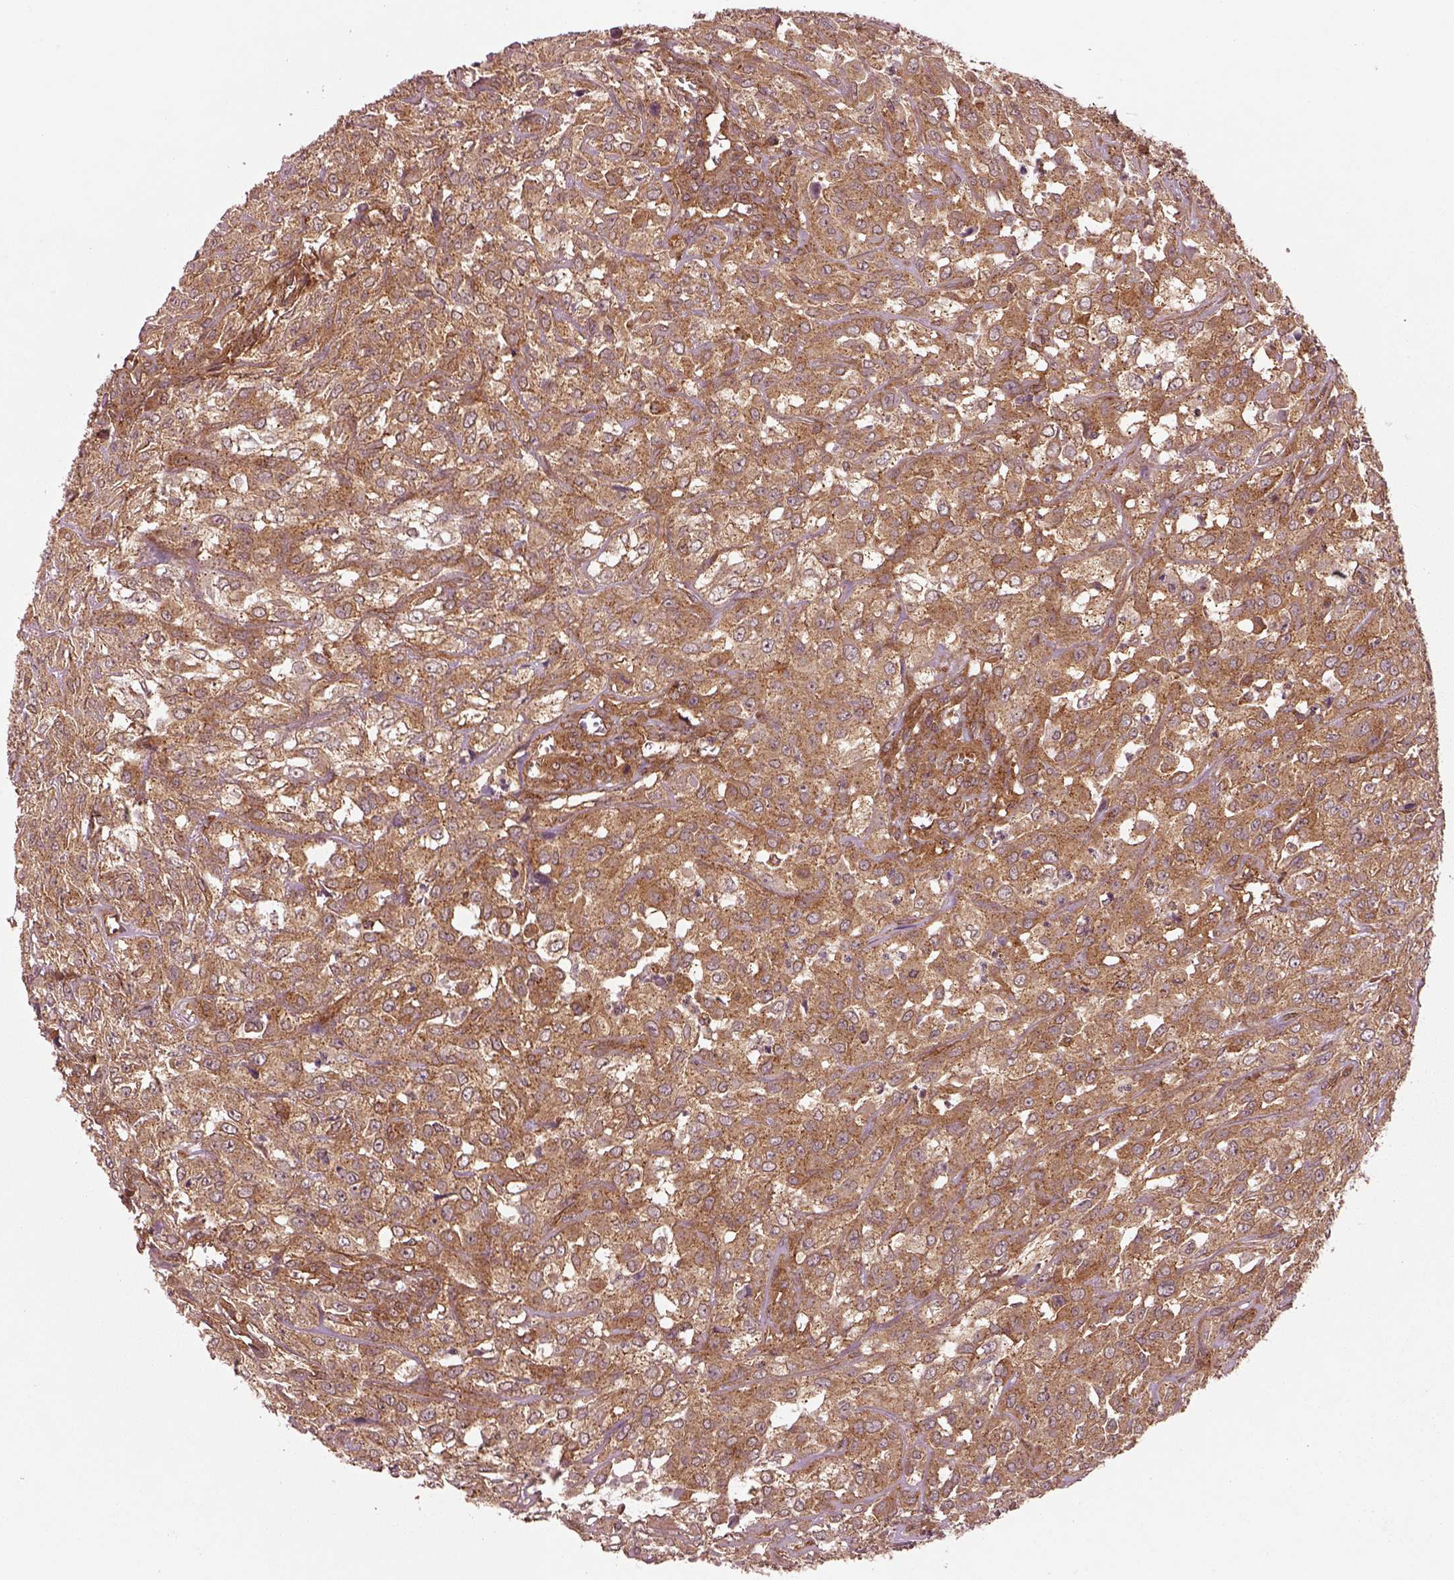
{"staining": {"intensity": "moderate", "quantity": "25%-75%", "location": "cytoplasmic/membranous"}, "tissue": "urothelial cancer", "cell_type": "Tumor cells", "image_type": "cancer", "snomed": [{"axis": "morphology", "description": "Urothelial carcinoma, High grade"}, {"axis": "topography", "description": "Urinary bladder"}], "caption": "Protein staining of urothelial carcinoma (high-grade) tissue demonstrates moderate cytoplasmic/membranous positivity in about 25%-75% of tumor cells. The staining was performed using DAB, with brown indicating positive protein expression. Nuclei are stained blue with hematoxylin.", "gene": "WASHC2A", "patient": {"sex": "male", "age": 67}}